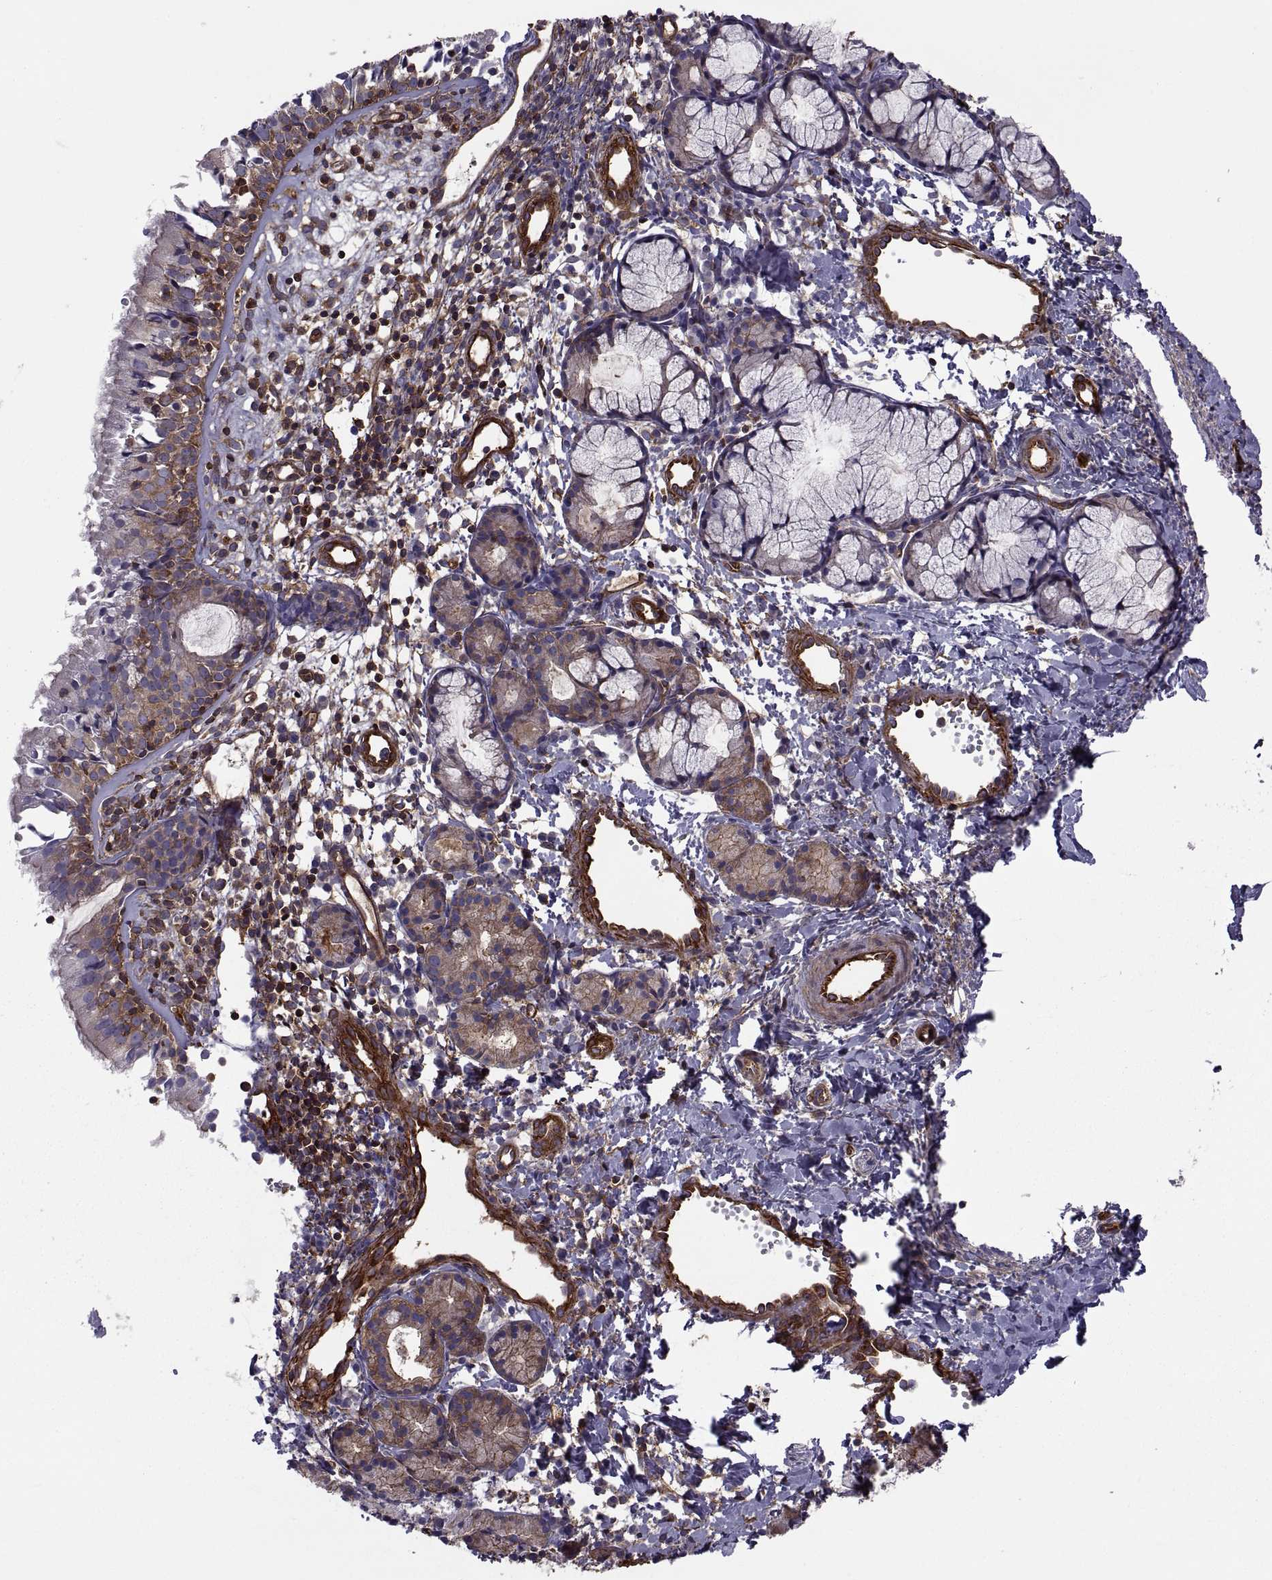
{"staining": {"intensity": "moderate", "quantity": "25%-75%", "location": "cytoplasmic/membranous"}, "tissue": "nasopharynx", "cell_type": "Respiratory epithelial cells", "image_type": "normal", "snomed": [{"axis": "morphology", "description": "Normal tissue, NOS"}, {"axis": "topography", "description": "Nasopharynx"}], "caption": "About 25%-75% of respiratory epithelial cells in benign nasopharynx show moderate cytoplasmic/membranous protein staining as visualized by brown immunohistochemical staining.", "gene": "MYH9", "patient": {"sex": "male", "age": 9}}